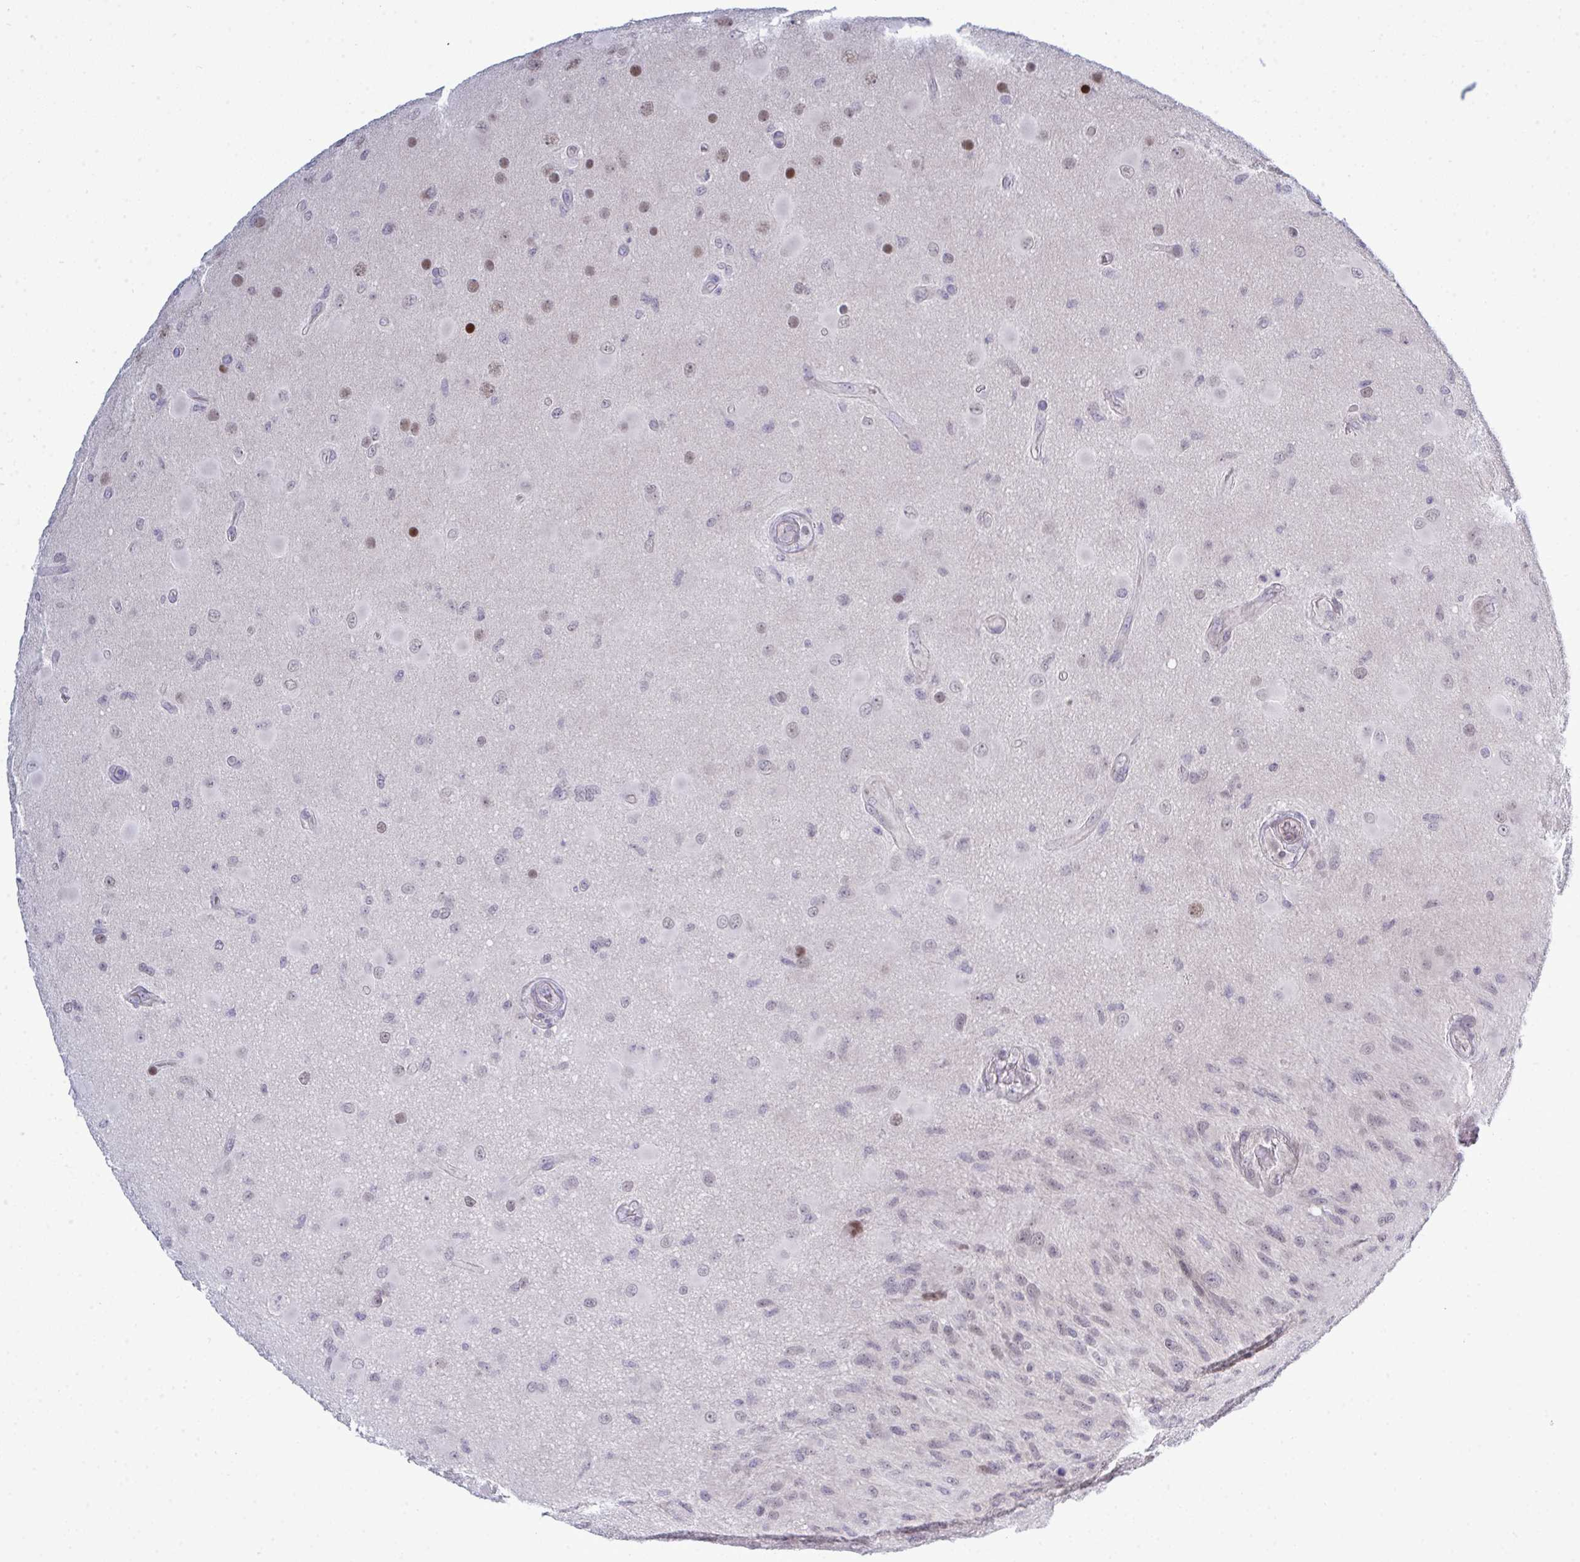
{"staining": {"intensity": "moderate", "quantity": "<25%", "location": "nuclear"}, "tissue": "glioma", "cell_type": "Tumor cells", "image_type": "cancer", "snomed": [{"axis": "morphology", "description": "Glioma, malignant, High grade"}, {"axis": "topography", "description": "Brain"}], "caption": "Moderate nuclear protein staining is identified in about <25% of tumor cells in malignant glioma (high-grade).", "gene": "TAB1", "patient": {"sex": "male", "age": 53}}